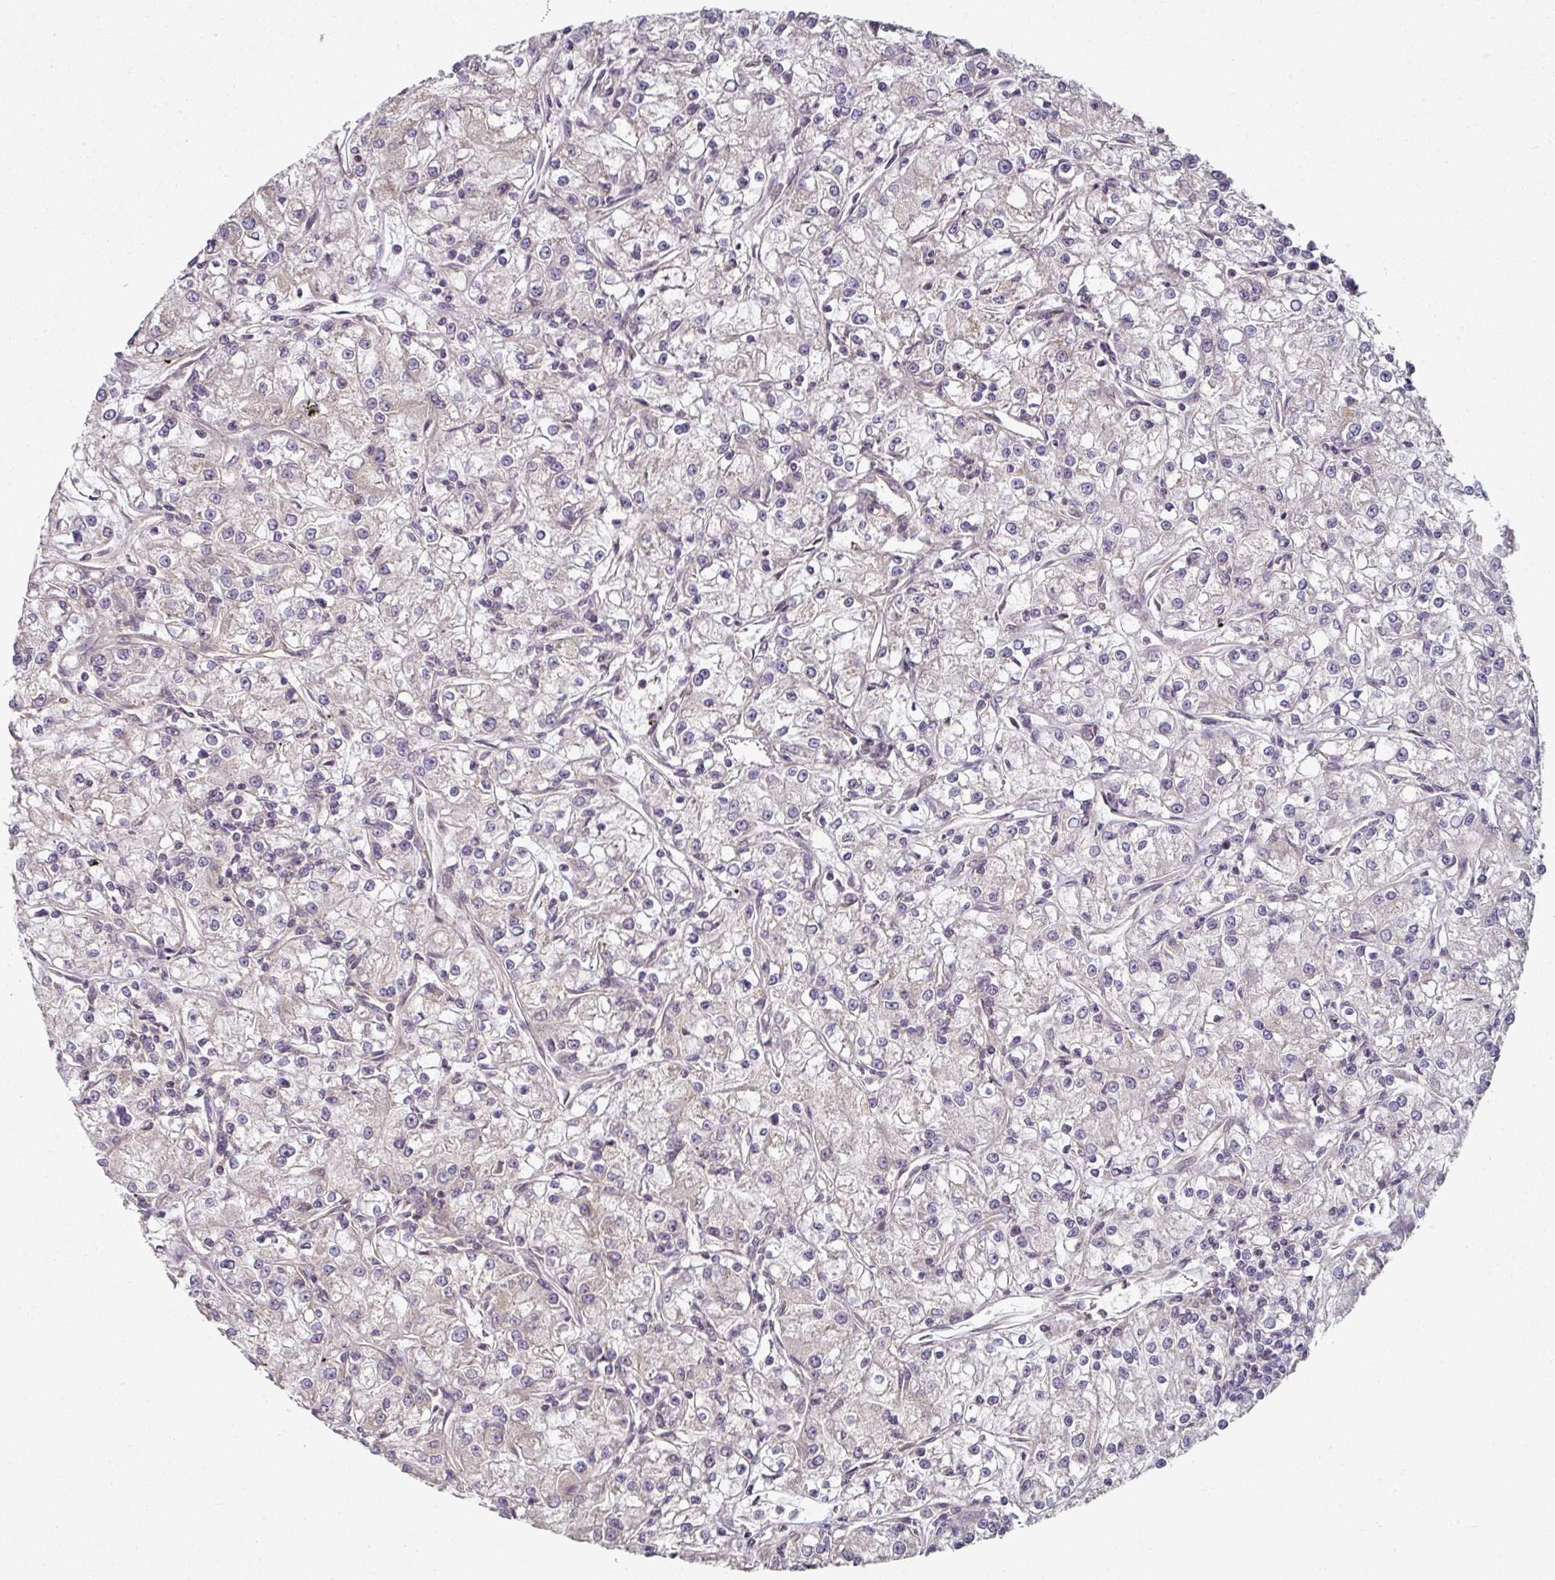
{"staining": {"intensity": "negative", "quantity": "none", "location": "none"}, "tissue": "renal cancer", "cell_type": "Tumor cells", "image_type": "cancer", "snomed": [{"axis": "morphology", "description": "Adenocarcinoma, NOS"}, {"axis": "topography", "description": "Kidney"}], "caption": "IHC image of adenocarcinoma (renal) stained for a protein (brown), which reveals no staining in tumor cells.", "gene": "MAP2K2", "patient": {"sex": "female", "age": 59}}